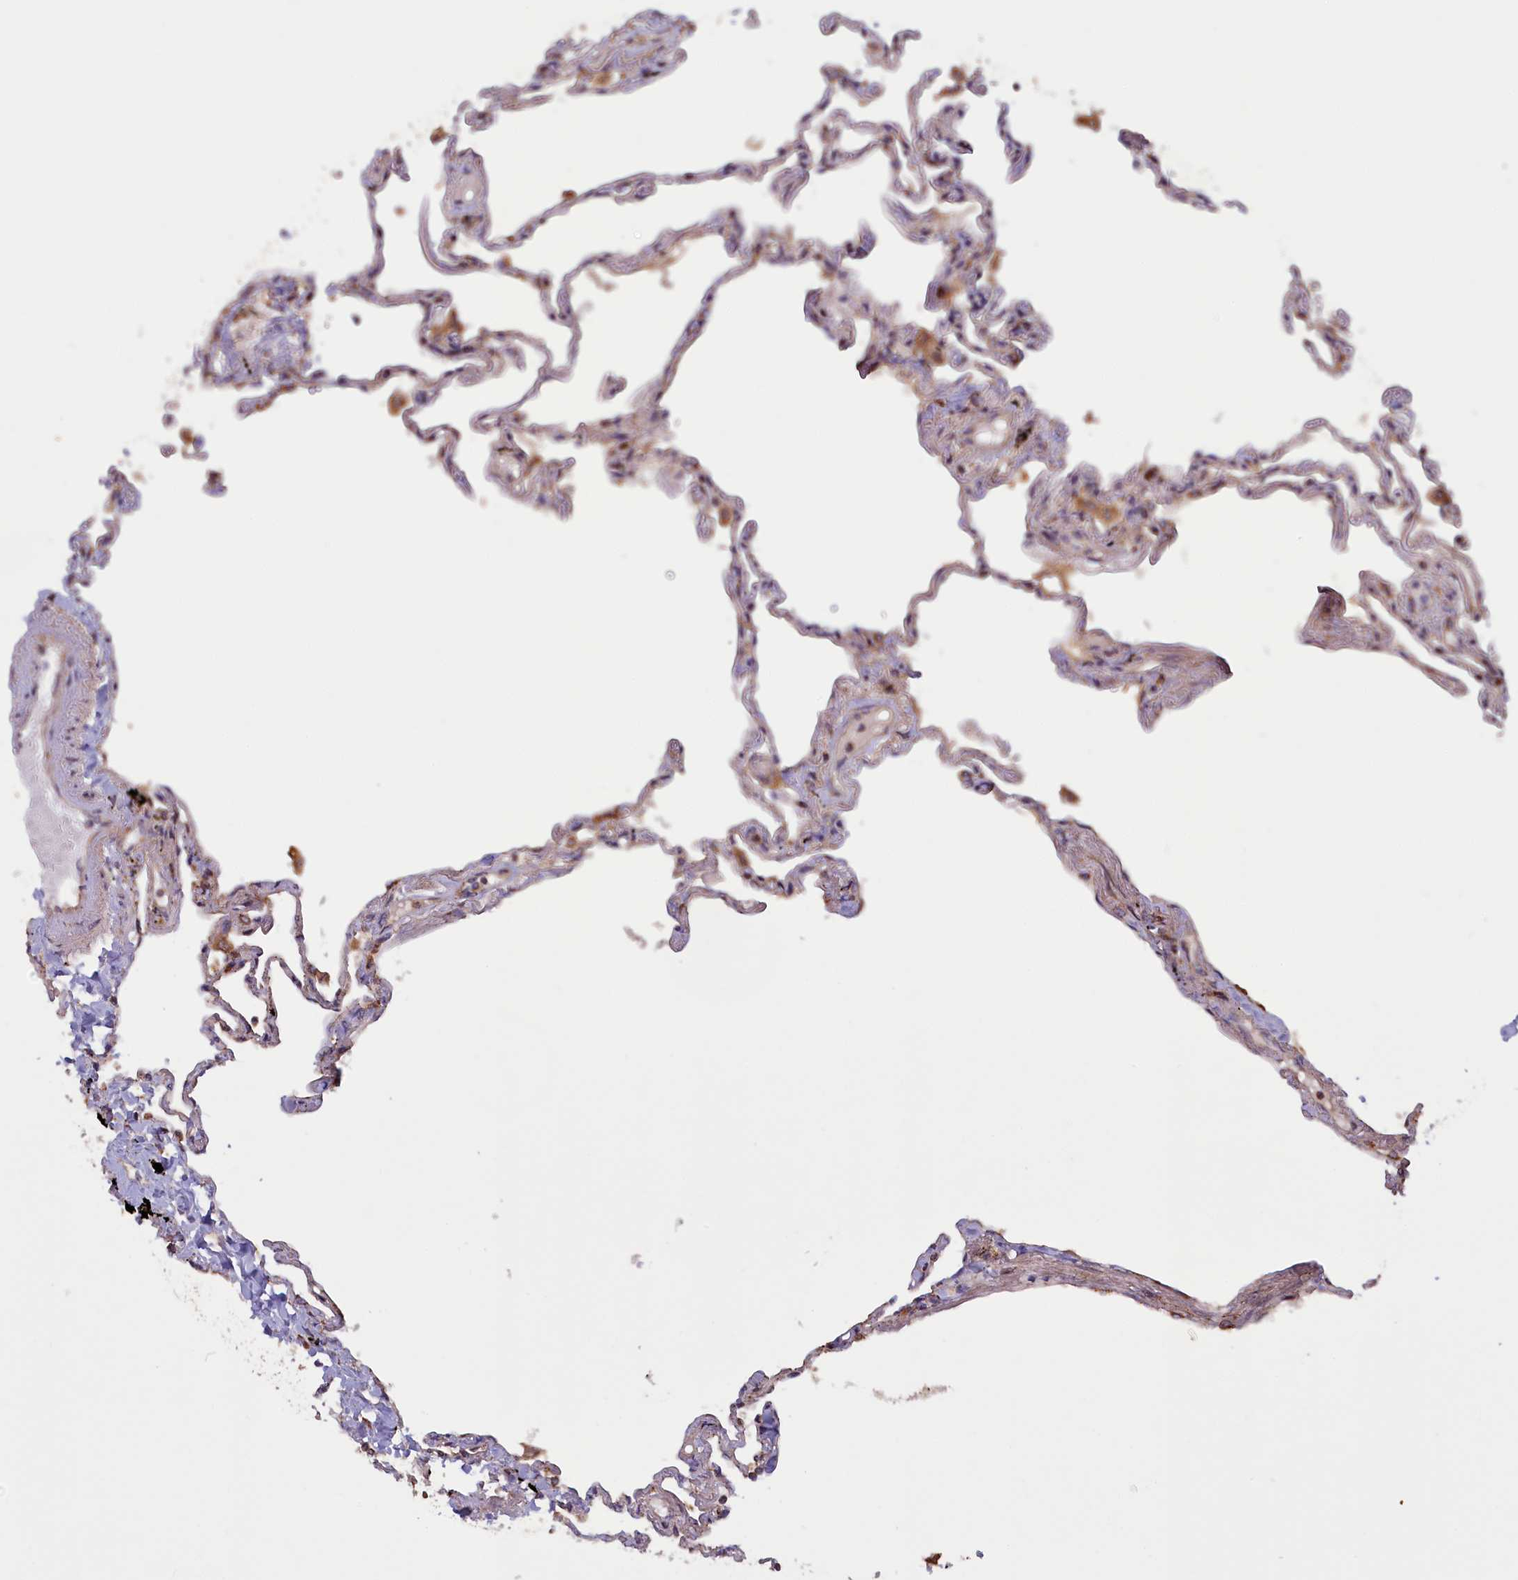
{"staining": {"intensity": "moderate", "quantity": "<25%", "location": "cytoplasmic/membranous"}, "tissue": "lung", "cell_type": "Alveolar cells", "image_type": "normal", "snomed": [{"axis": "morphology", "description": "Normal tissue, NOS"}, {"axis": "topography", "description": "Lung"}], "caption": "Immunohistochemistry (IHC) staining of benign lung, which reveals low levels of moderate cytoplasmic/membranous expression in about <25% of alveolar cells indicating moderate cytoplasmic/membranous protein staining. The staining was performed using DAB (3,3'-diaminobenzidine) (brown) for protein detection and nuclei were counterstained in hematoxylin (blue).", "gene": "DUS3L", "patient": {"sex": "female", "age": 67}}